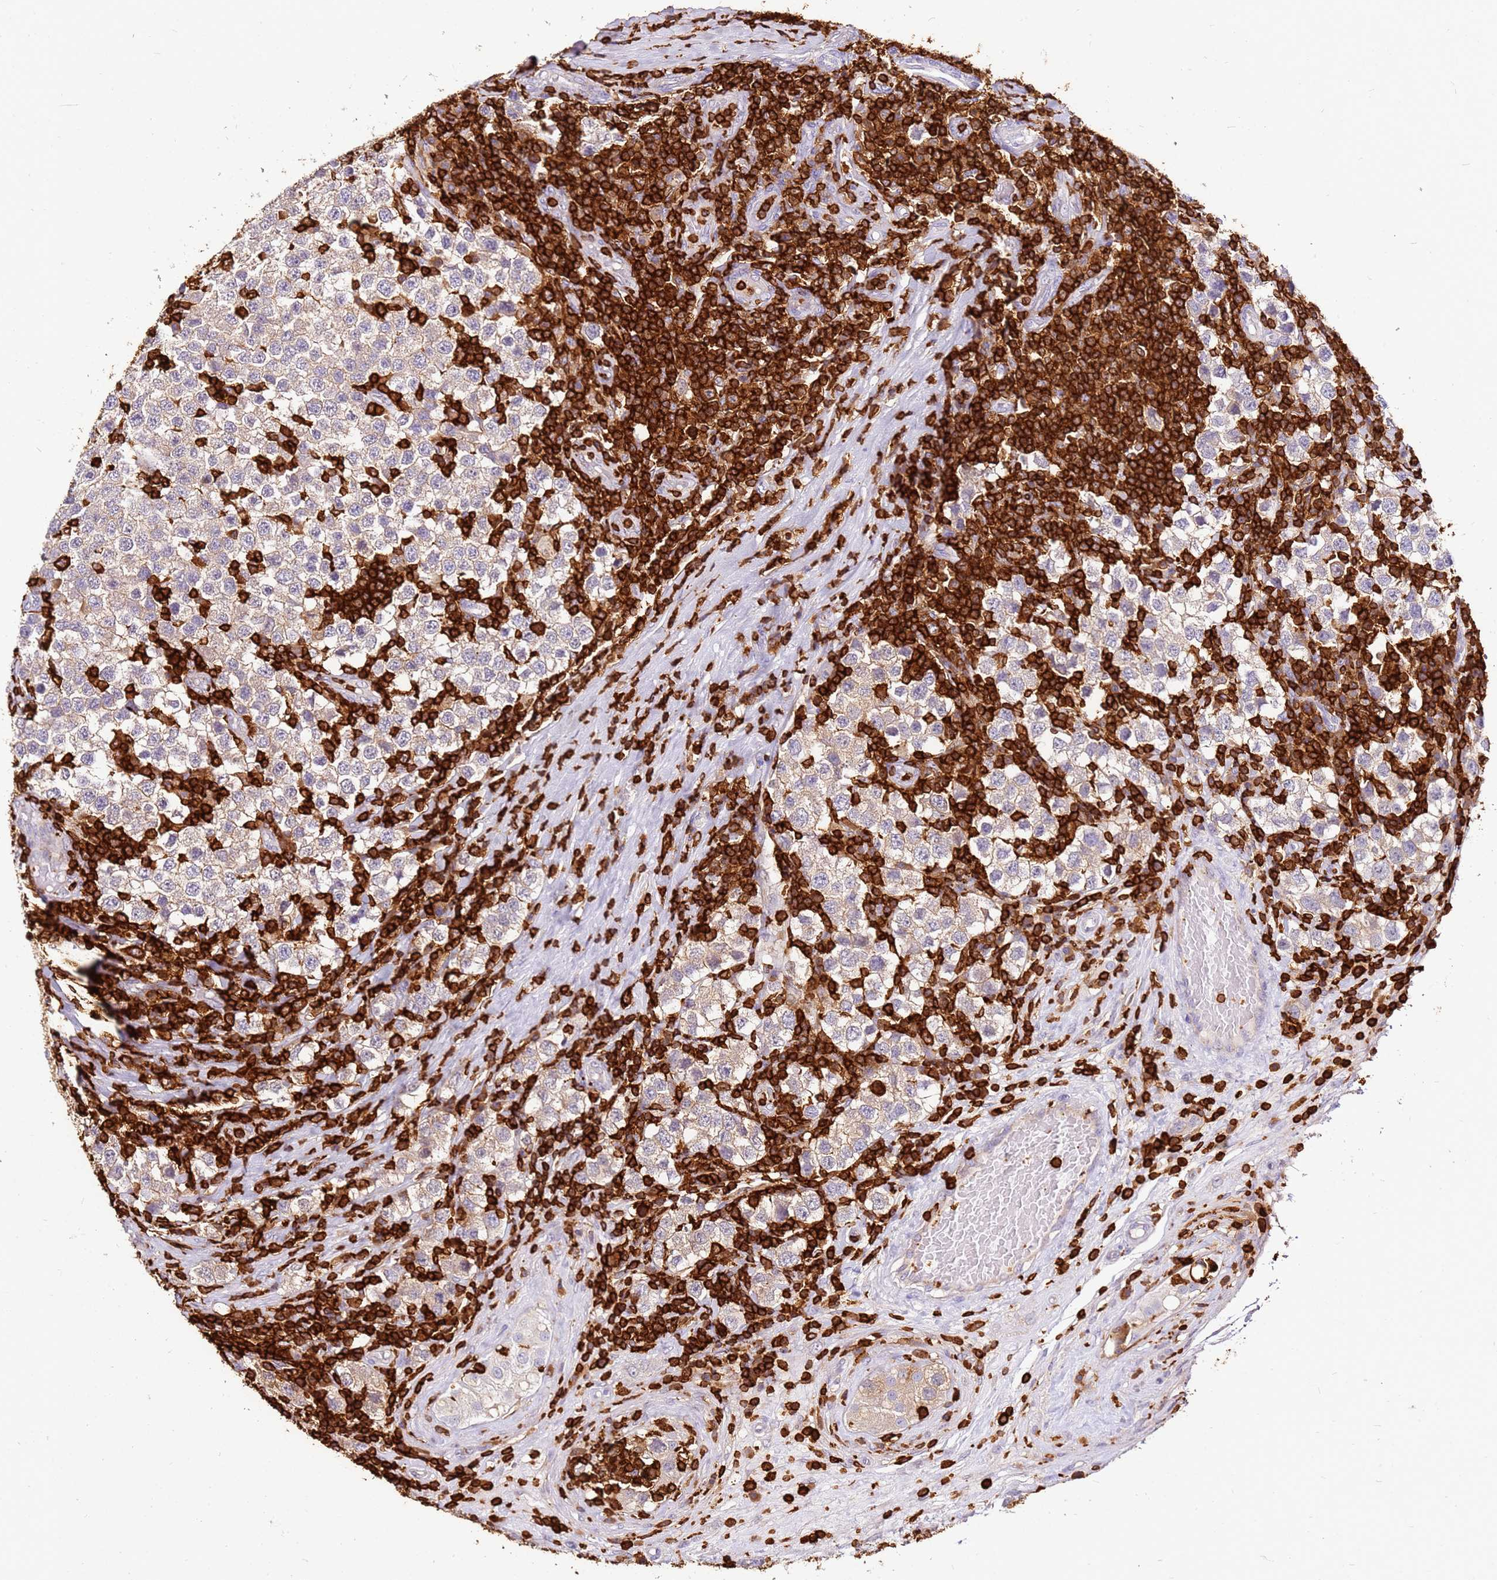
{"staining": {"intensity": "weak", "quantity": "<25%", "location": "cytoplasmic/membranous"}, "tissue": "testis cancer", "cell_type": "Tumor cells", "image_type": "cancer", "snomed": [{"axis": "morphology", "description": "Seminoma, NOS"}, {"axis": "topography", "description": "Testis"}], "caption": "Immunohistochemical staining of human seminoma (testis) displays no significant expression in tumor cells.", "gene": "CORO1A", "patient": {"sex": "male", "age": 34}}